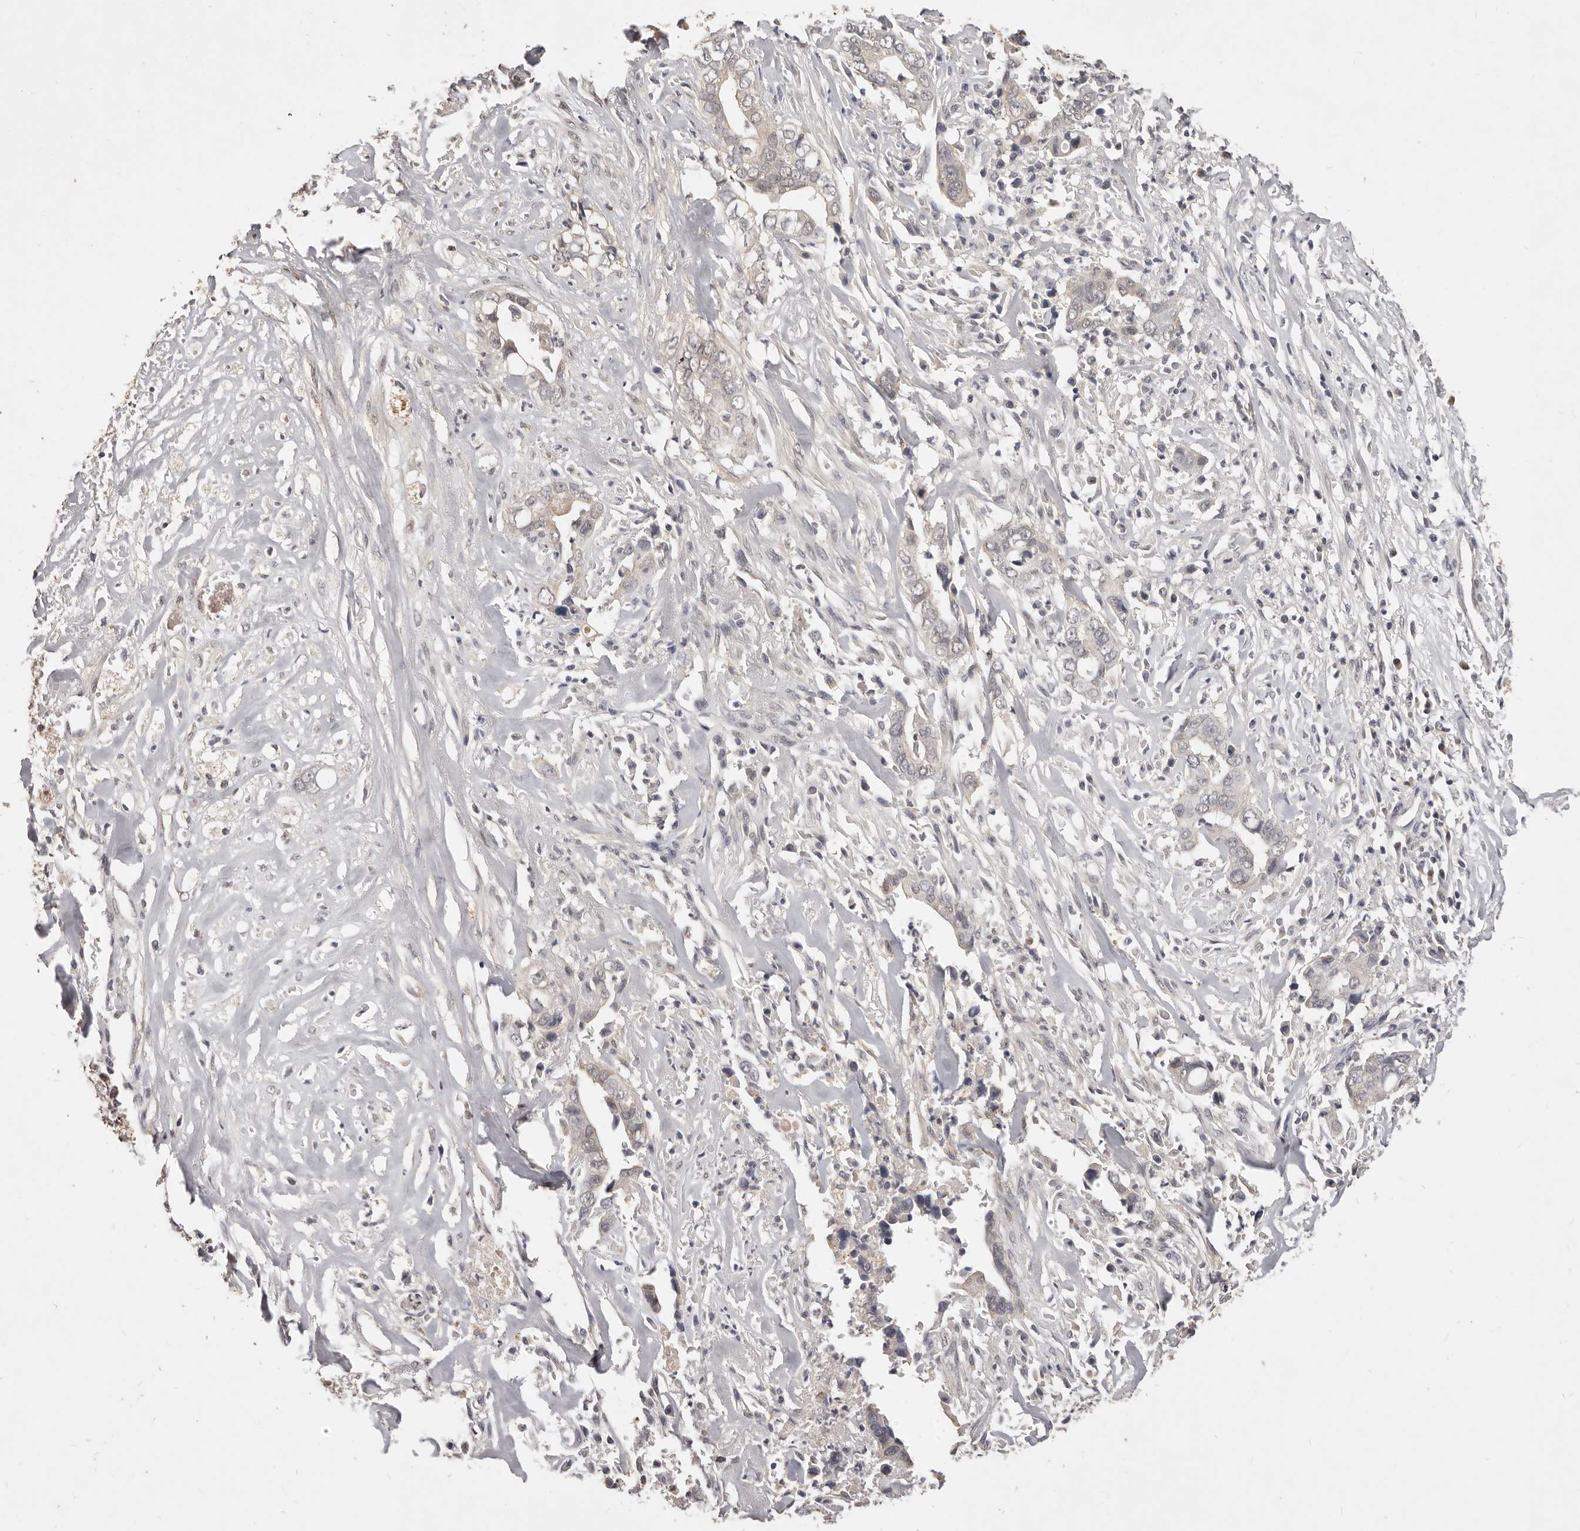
{"staining": {"intensity": "negative", "quantity": "none", "location": "none"}, "tissue": "liver cancer", "cell_type": "Tumor cells", "image_type": "cancer", "snomed": [{"axis": "morphology", "description": "Cholangiocarcinoma"}, {"axis": "topography", "description": "Liver"}], "caption": "Immunohistochemistry (IHC) of liver cancer displays no expression in tumor cells.", "gene": "TSPAN13", "patient": {"sex": "female", "age": 79}}